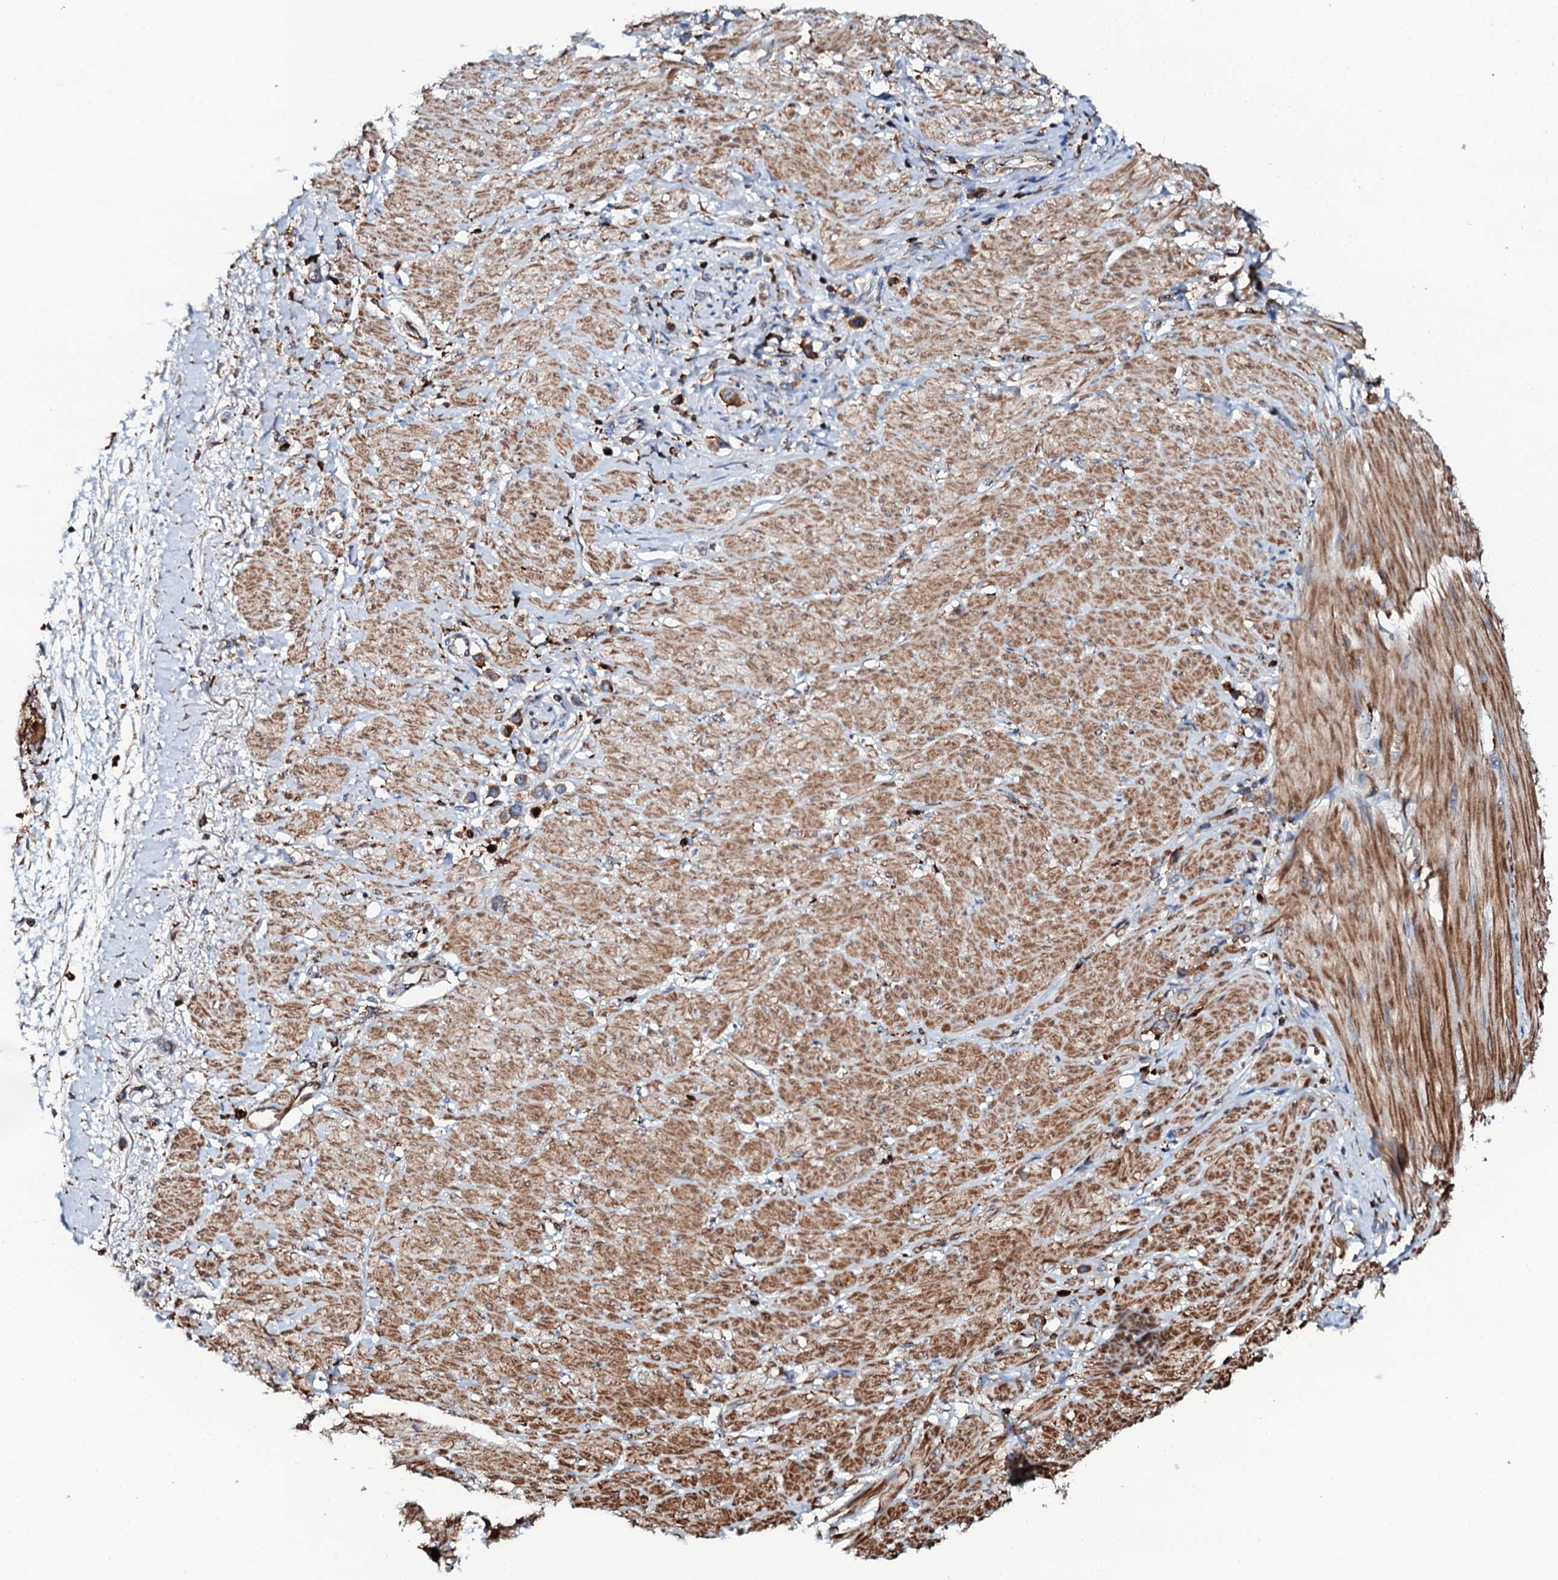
{"staining": {"intensity": "moderate", "quantity": ">75%", "location": "cytoplasmic/membranous"}, "tissue": "stomach cancer", "cell_type": "Tumor cells", "image_type": "cancer", "snomed": [{"axis": "morphology", "description": "Adenocarcinoma, NOS"}, {"axis": "topography", "description": "Stomach"}], "caption": "This micrograph exhibits stomach cancer stained with immunohistochemistry (IHC) to label a protein in brown. The cytoplasmic/membranous of tumor cells show moderate positivity for the protein. Nuclei are counter-stained blue.", "gene": "VAMP8", "patient": {"sex": "female", "age": 65}}